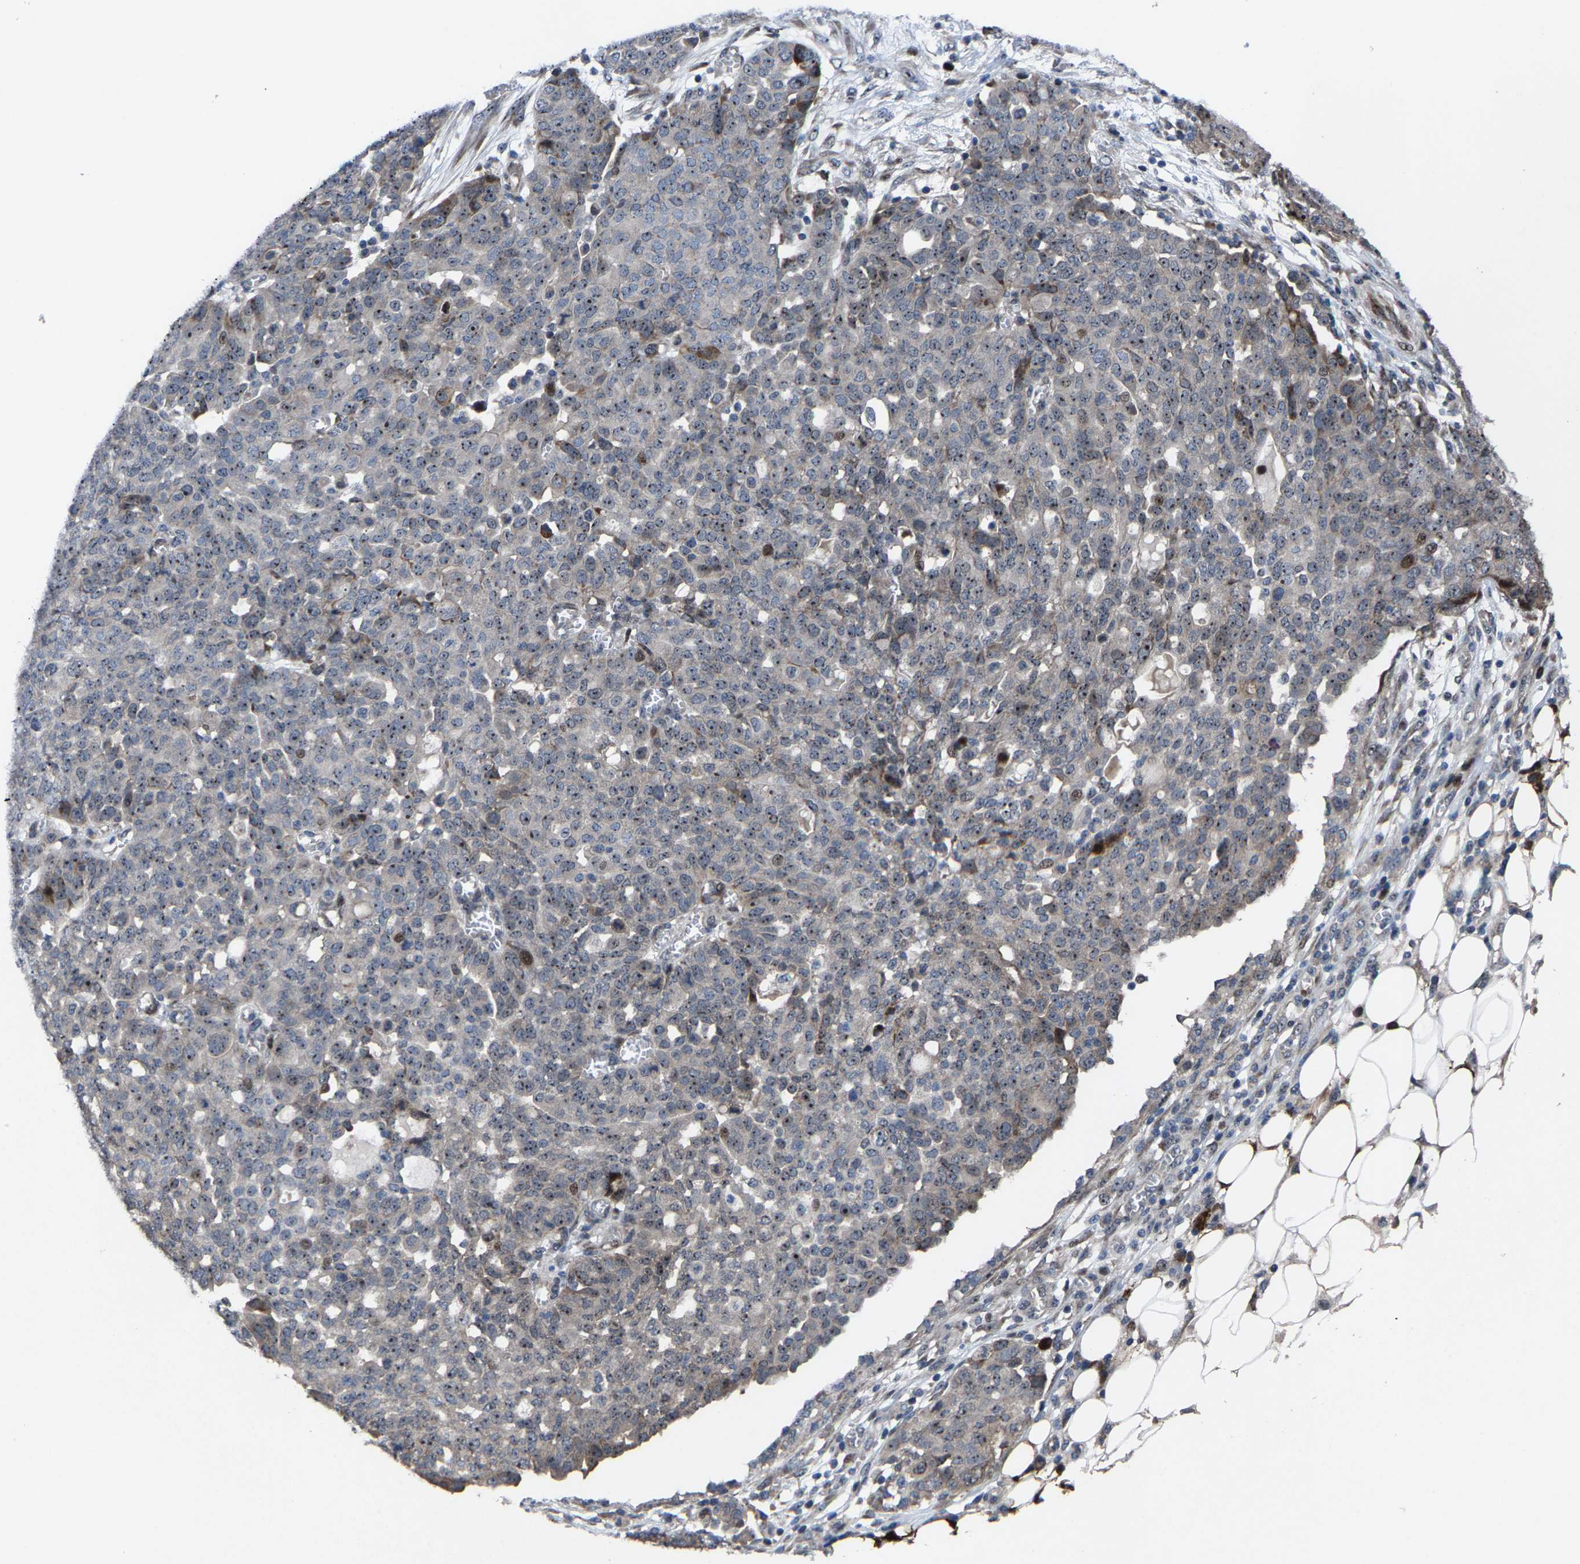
{"staining": {"intensity": "moderate", "quantity": ">75%", "location": "cytoplasmic/membranous,nuclear"}, "tissue": "ovarian cancer", "cell_type": "Tumor cells", "image_type": "cancer", "snomed": [{"axis": "morphology", "description": "Cystadenocarcinoma, serous, NOS"}, {"axis": "topography", "description": "Soft tissue"}, {"axis": "topography", "description": "Ovary"}], "caption": "A histopathology image showing moderate cytoplasmic/membranous and nuclear expression in about >75% of tumor cells in ovarian cancer, as visualized by brown immunohistochemical staining.", "gene": "HAUS6", "patient": {"sex": "female", "age": 57}}